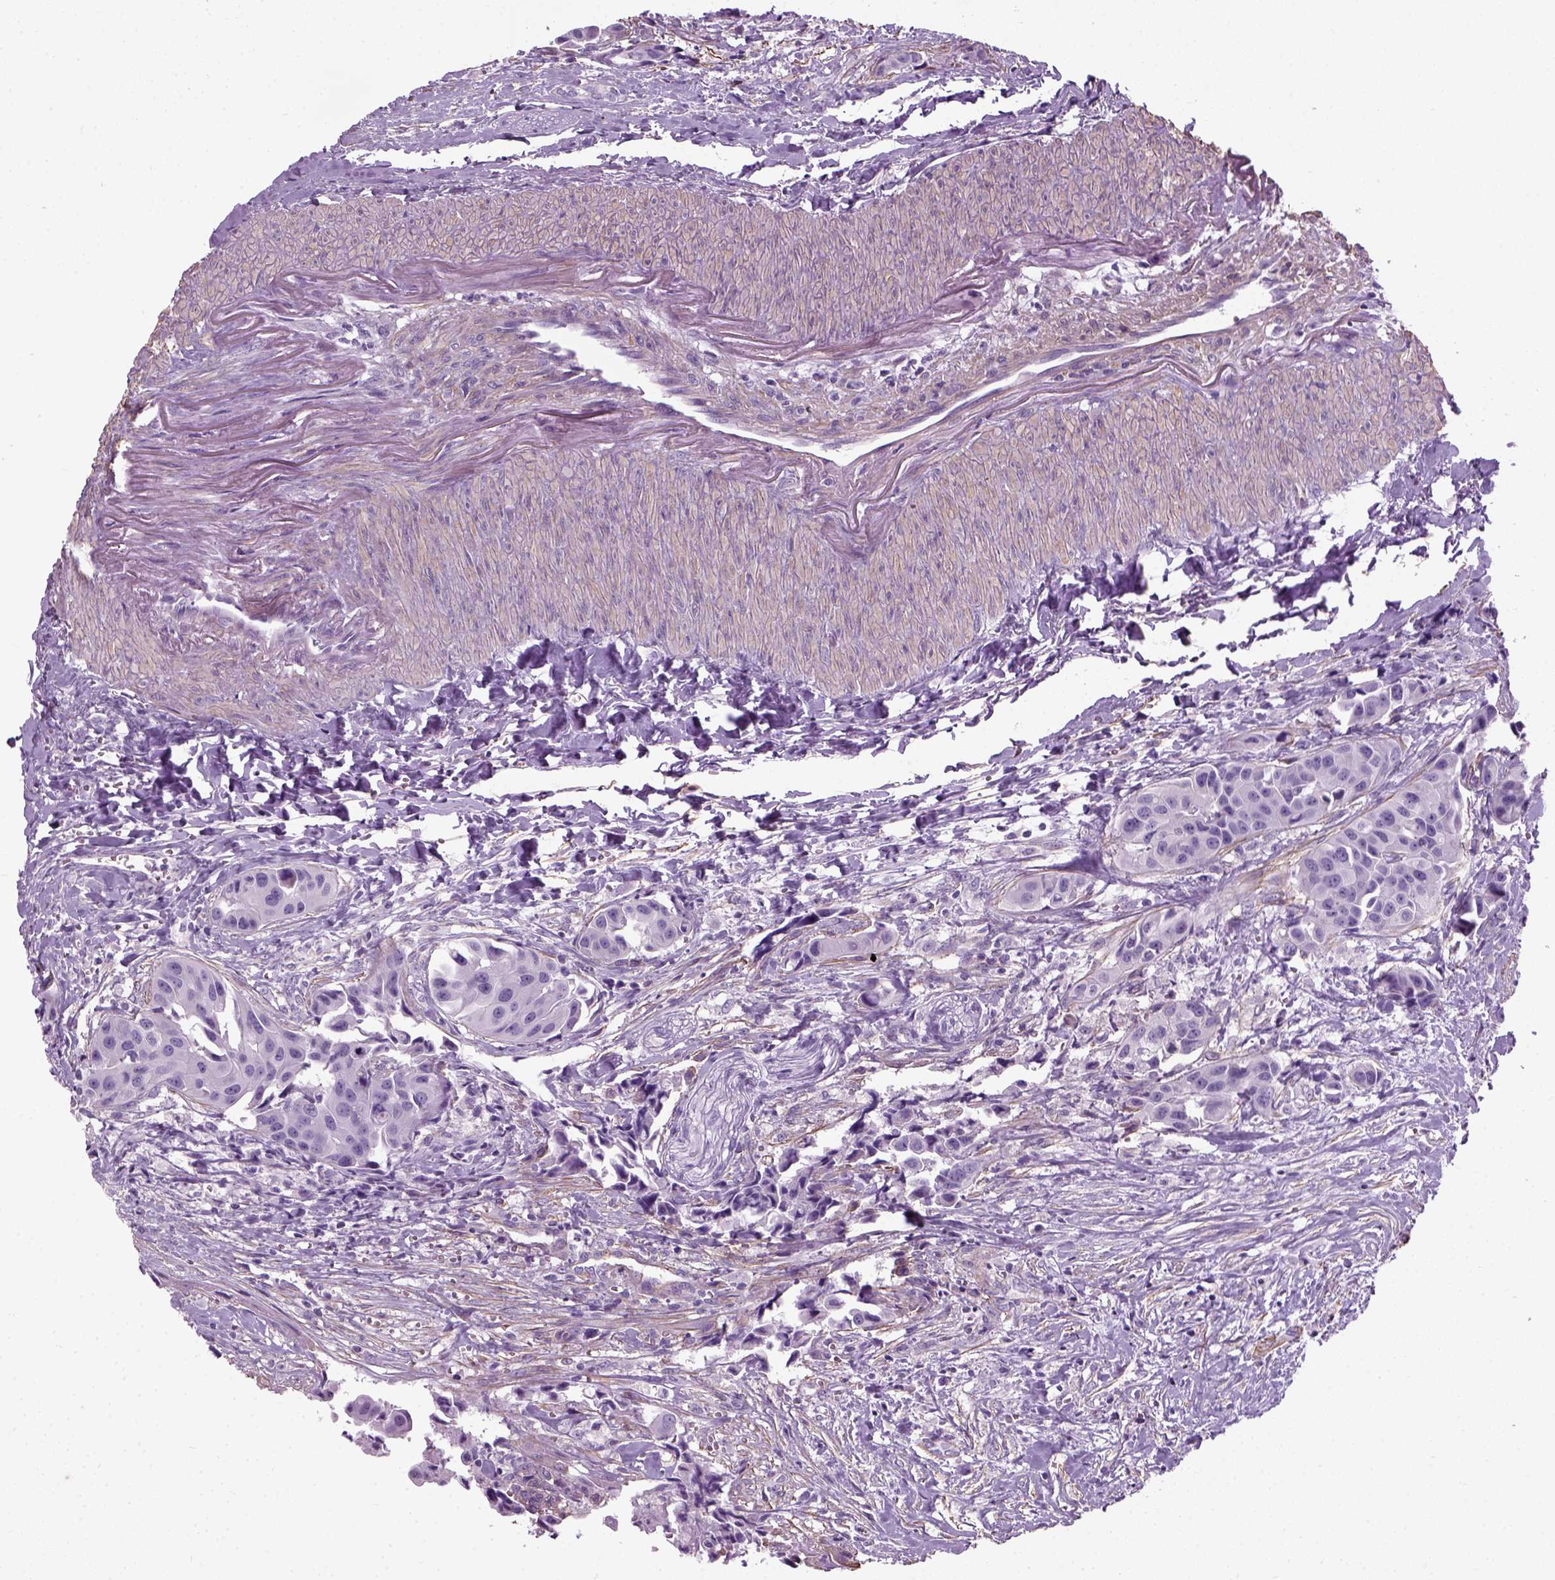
{"staining": {"intensity": "negative", "quantity": "none", "location": "none"}, "tissue": "head and neck cancer", "cell_type": "Tumor cells", "image_type": "cancer", "snomed": [{"axis": "morphology", "description": "Adenocarcinoma, NOS"}, {"axis": "topography", "description": "Head-Neck"}], "caption": "DAB (3,3'-diaminobenzidine) immunohistochemical staining of head and neck cancer (adenocarcinoma) displays no significant expression in tumor cells.", "gene": "FAM161A", "patient": {"sex": "male", "age": 76}}